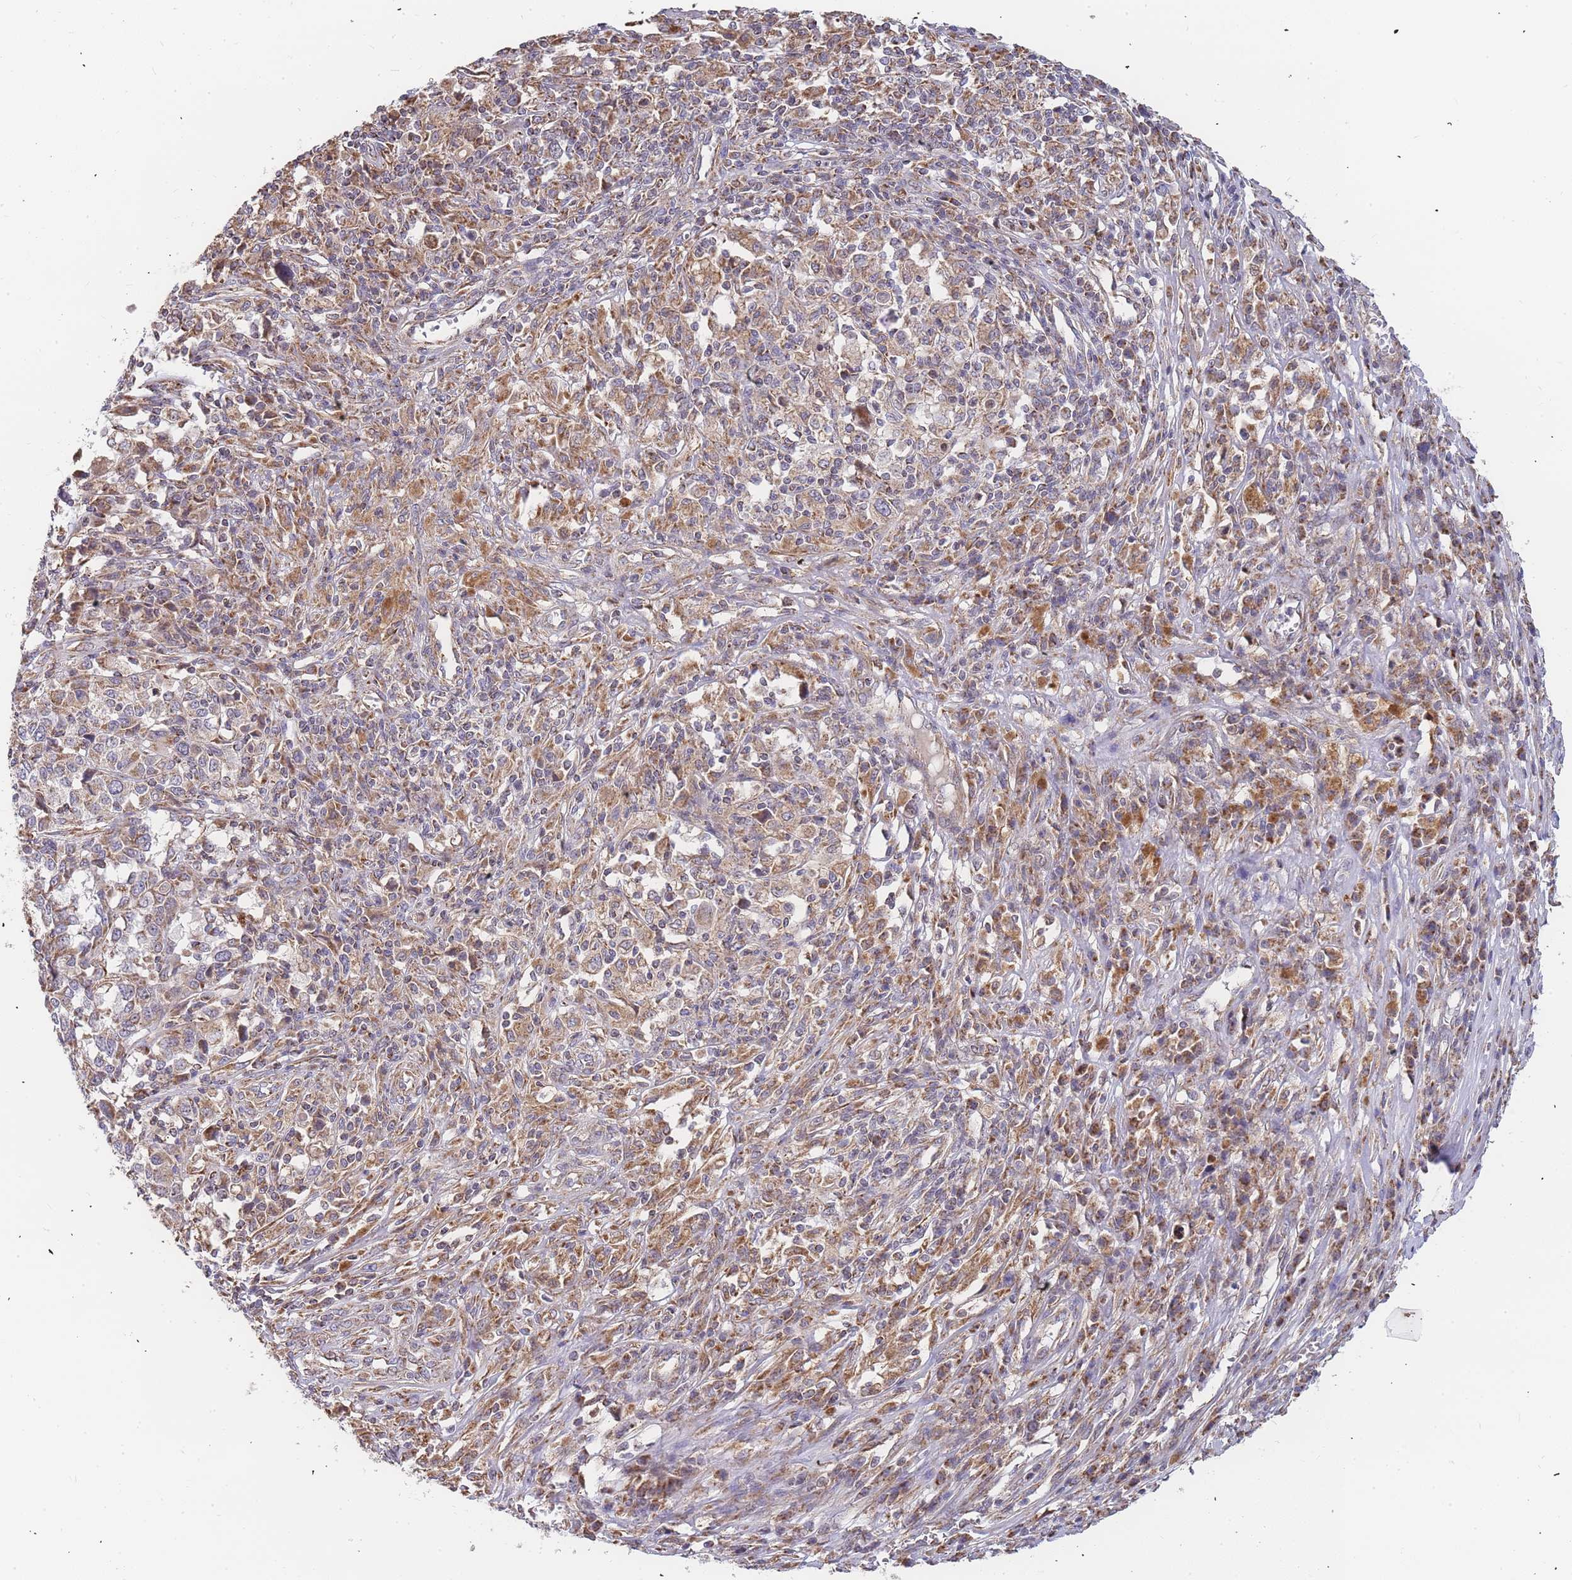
{"staining": {"intensity": "moderate", "quantity": "<25%", "location": "cytoplasmic/membranous"}, "tissue": "melanoma", "cell_type": "Tumor cells", "image_type": "cancer", "snomed": [{"axis": "morphology", "description": "Malignant melanoma, Metastatic site"}, {"axis": "topography", "description": "Lymph node"}], "caption": "Protein expression analysis of human melanoma reveals moderate cytoplasmic/membranous staining in approximately <25% of tumor cells.", "gene": "ADCY9", "patient": {"sex": "male", "age": 44}}